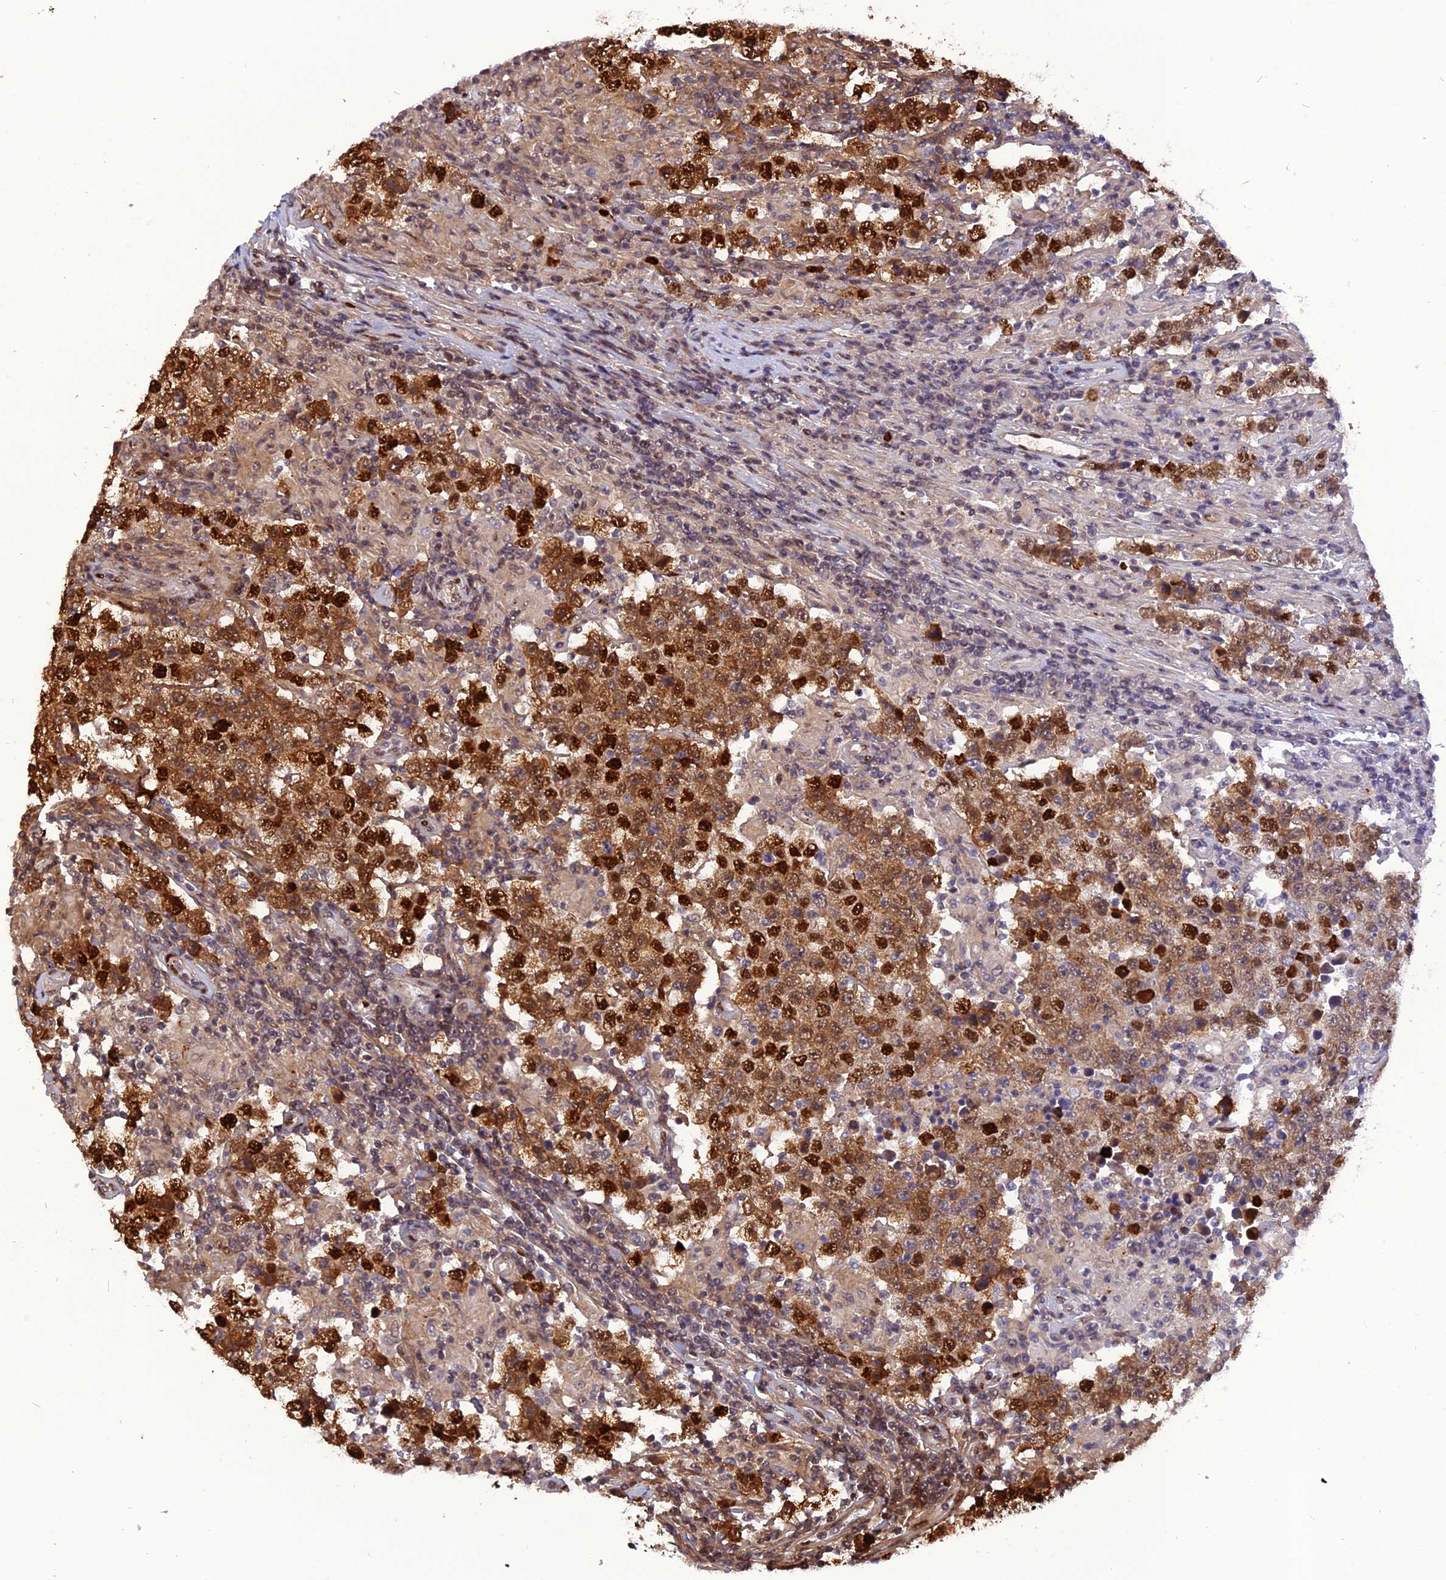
{"staining": {"intensity": "strong", "quantity": ">75%", "location": "cytoplasmic/membranous,nuclear"}, "tissue": "testis cancer", "cell_type": "Tumor cells", "image_type": "cancer", "snomed": [{"axis": "morphology", "description": "Normal tissue, NOS"}, {"axis": "morphology", "description": "Urothelial carcinoma, High grade"}, {"axis": "morphology", "description": "Seminoma, NOS"}, {"axis": "morphology", "description": "Carcinoma, Embryonal, NOS"}, {"axis": "topography", "description": "Urinary bladder"}, {"axis": "topography", "description": "Testis"}], "caption": "Testis cancer (urothelial carcinoma (high-grade)) stained with a brown dye demonstrates strong cytoplasmic/membranous and nuclear positive staining in about >75% of tumor cells.", "gene": "MICALL1", "patient": {"sex": "male", "age": 41}}